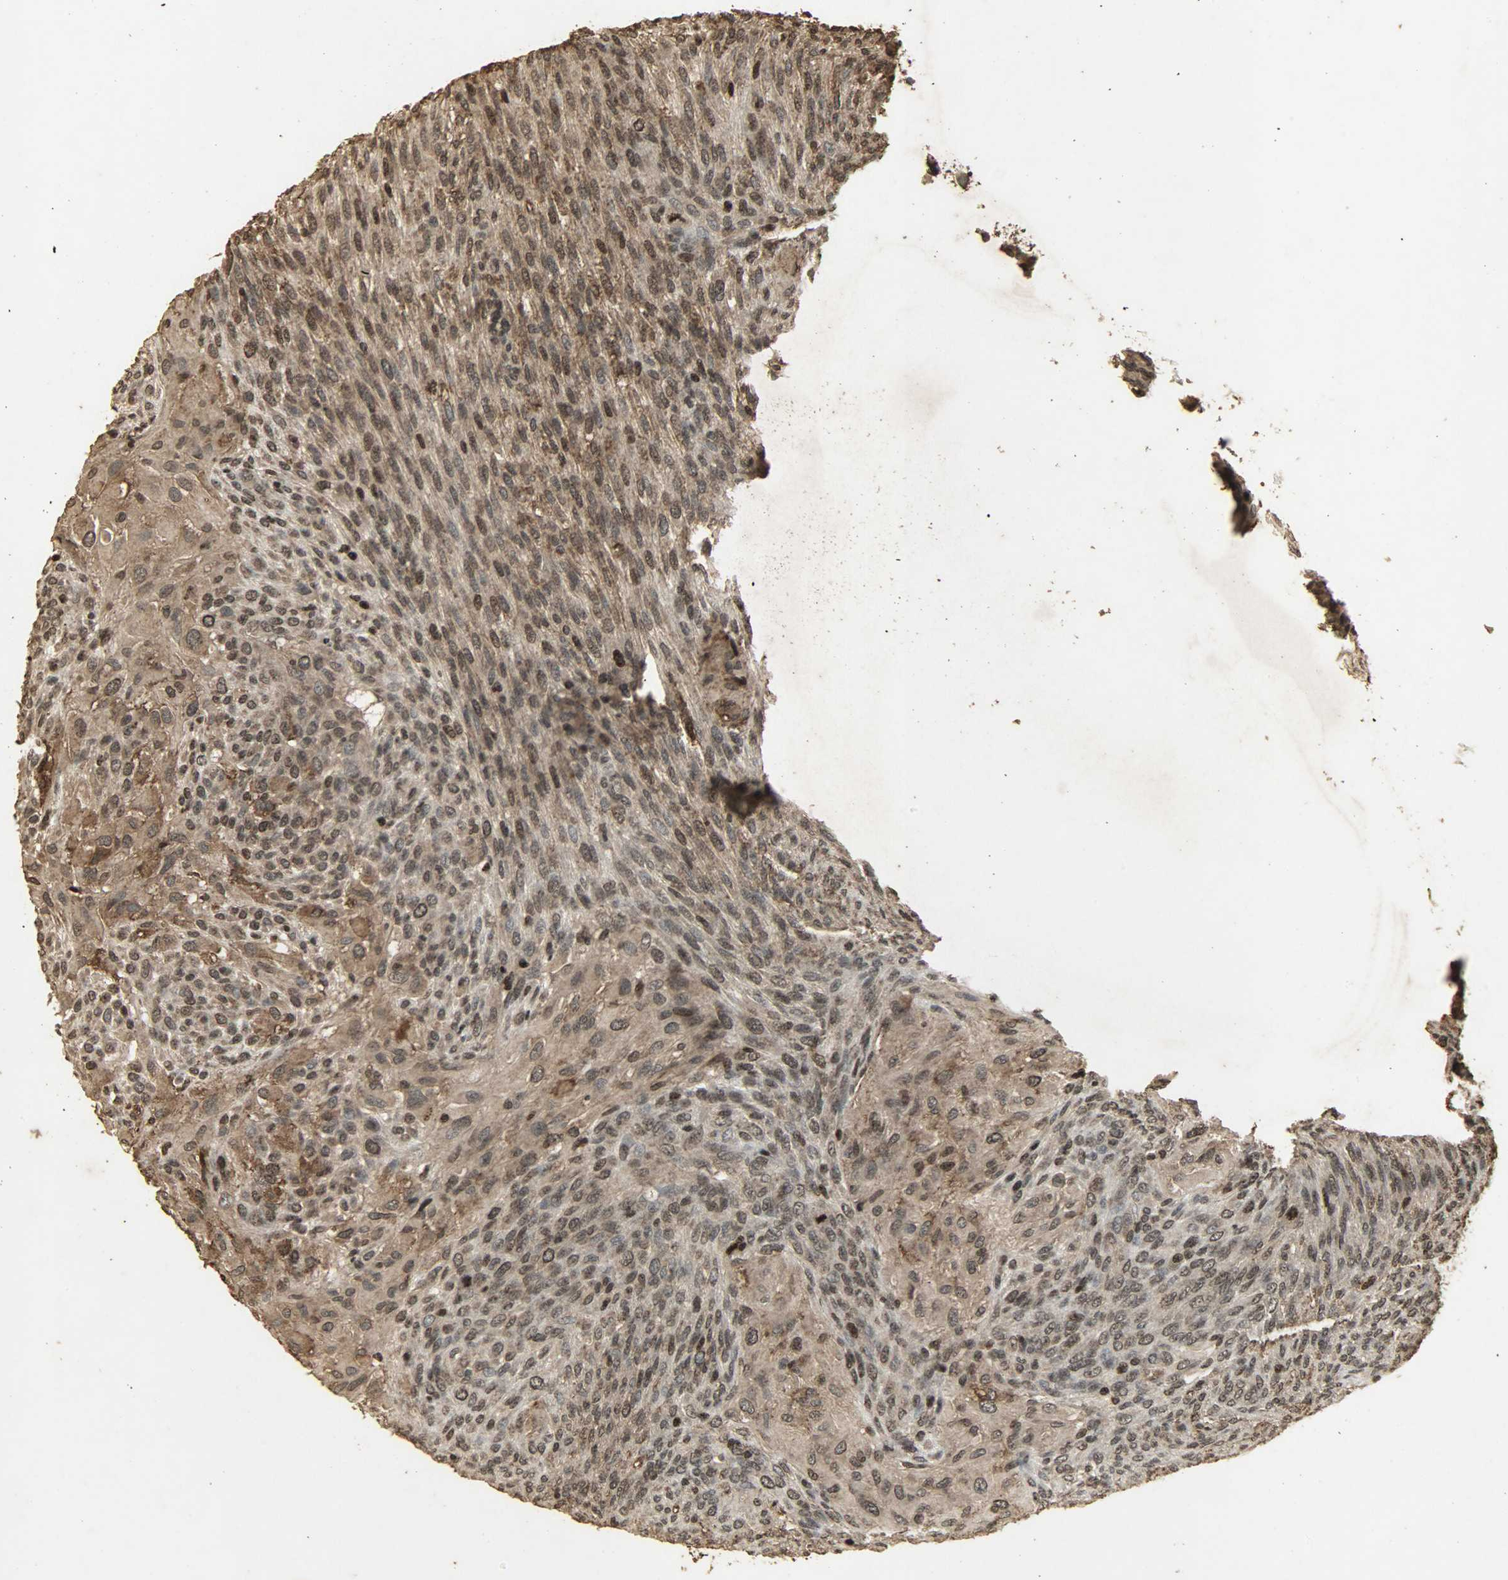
{"staining": {"intensity": "strong", "quantity": ">75%", "location": "cytoplasmic/membranous,nuclear"}, "tissue": "glioma", "cell_type": "Tumor cells", "image_type": "cancer", "snomed": [{"axis": "morphology", "description": "Glioma, malignant, High grade"}, {"axis": "topography", "description": "Cerebral cortex"}], "caption": "A micrograph of glioma stained for a protein demonstrates strong cytoplasmic/membranous and nuclear brown staining in tumor cells.", "gene": "PPP3R1", "patient": {"sex": "female", "age": 55}}